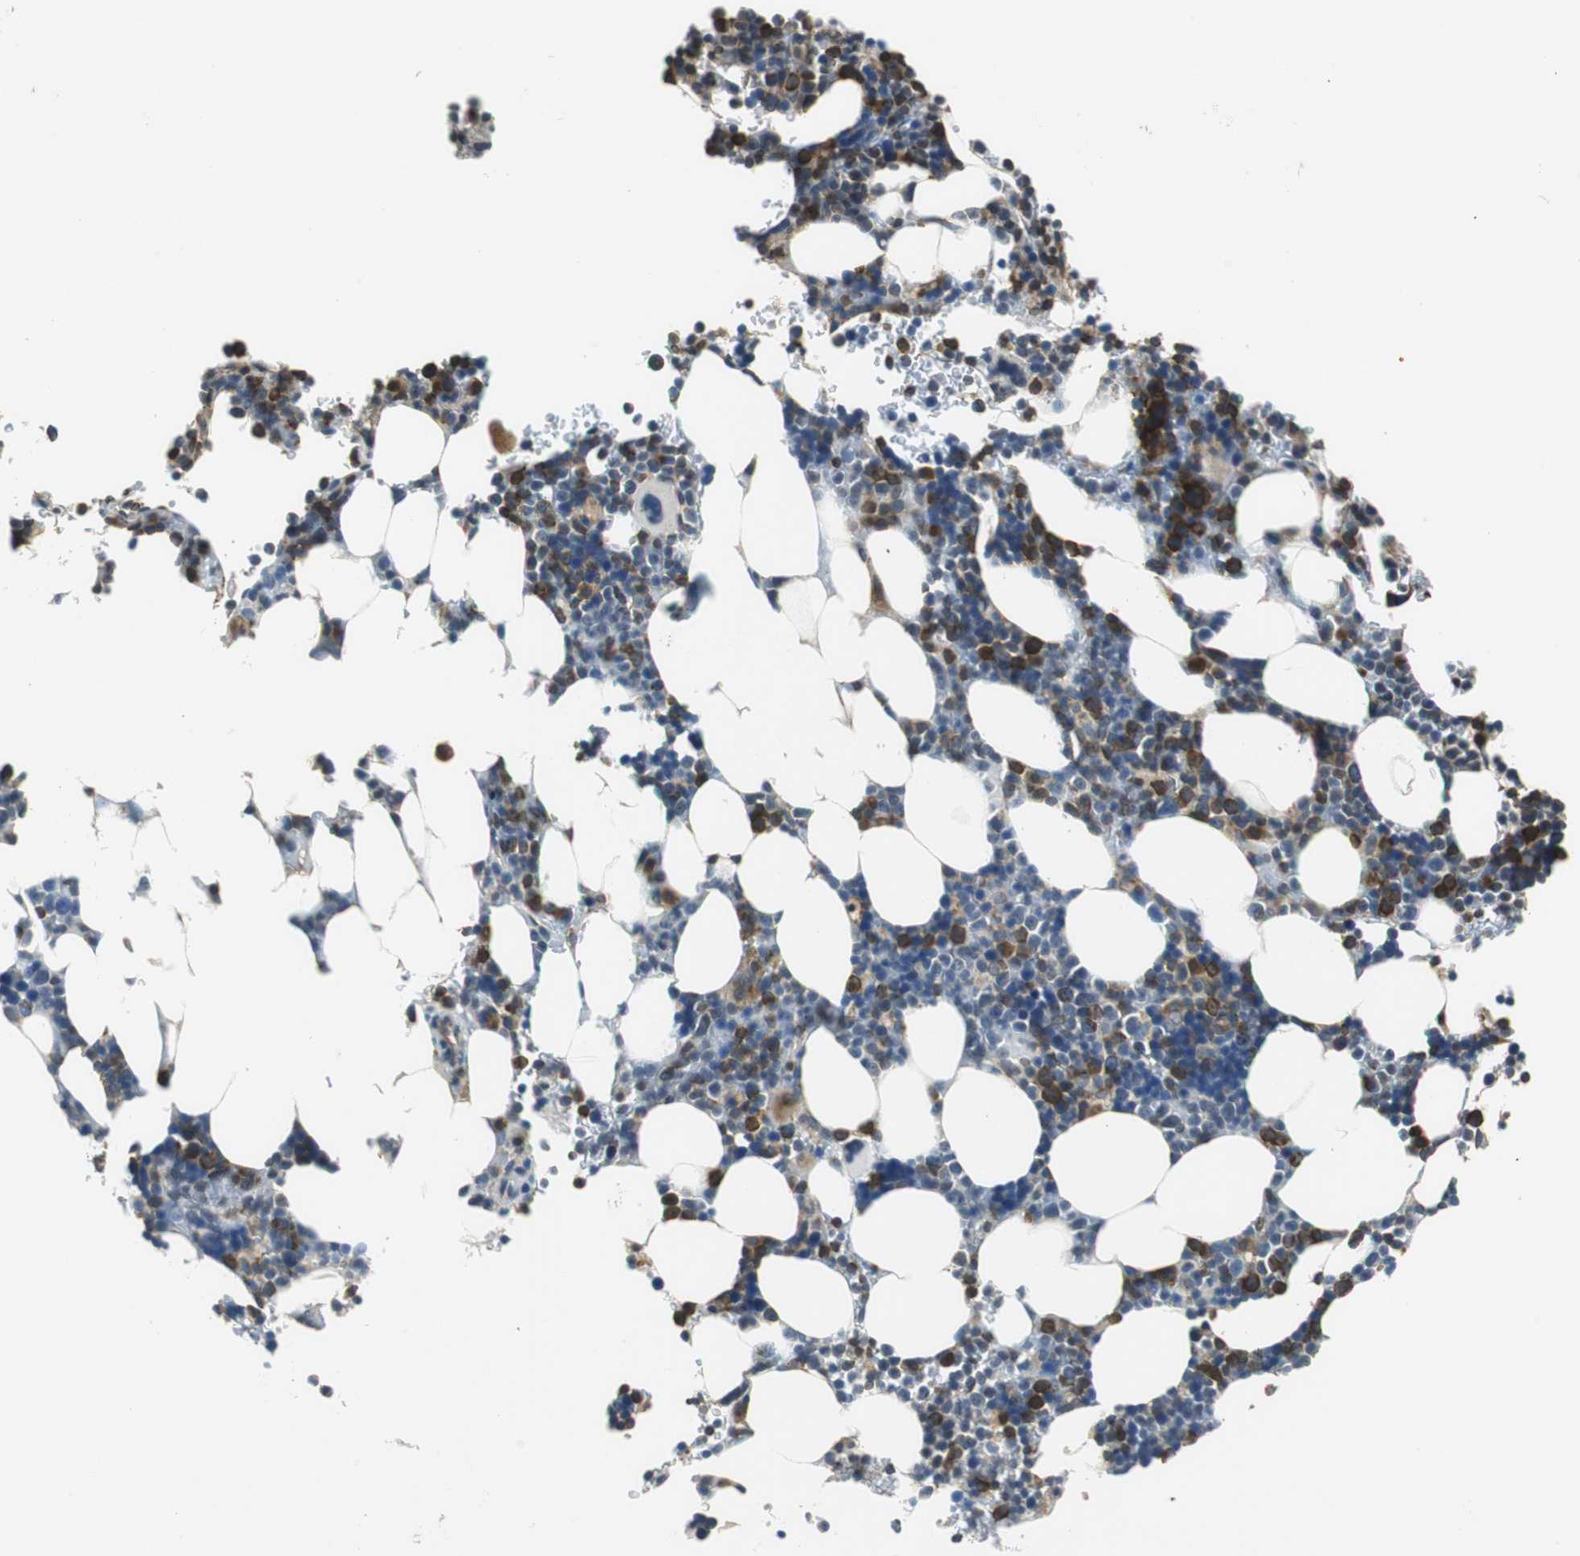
{"staining": {"intensity": "strong", "quantity": "<25%", "location": "cytoplasmic/membranous"}, "tissue": "bone marrow", "cell_type": "Hematopoietic cells", "image_type": "normal", "snomed": [{"axis": "morphology", "description": "Normal tissue, NOS"}, {"axis": "topography", "description": "Bone marrow"}], "caption": "IHC micrograph of benign bone marrow stained for a protein (brown), which shows medium levels of strong cytoplasmic/membranous staining in approximately <25% of hematopoietic cells.", "gene": "CNOT3", "patient": {"sex": "female", "age": 73}}